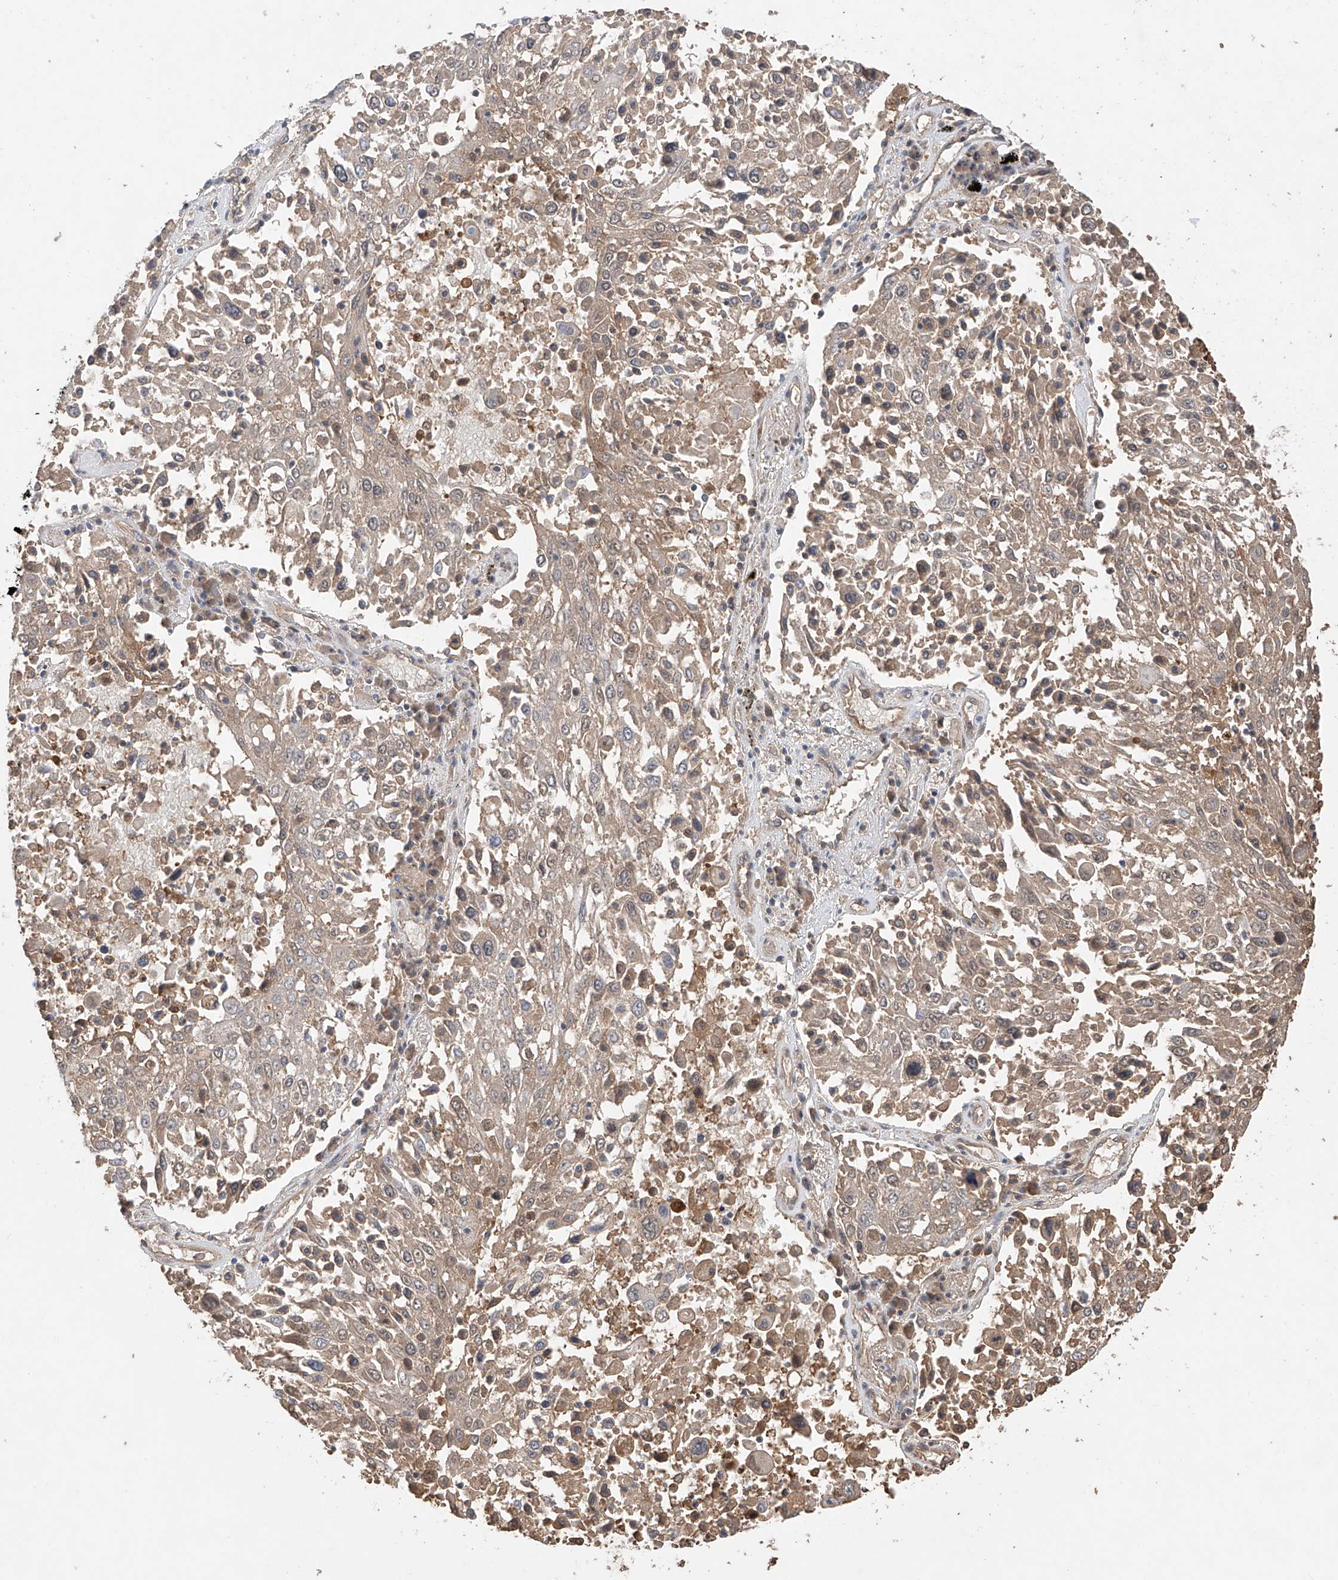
{"staining": {"intensity": "weak", "quantity": "25%-75%", "location": "cytoplasmic/membranous"}, "tissue": "lung cancer", "cell_type": "Tumor cells", "image_type": "cancer", "snomed": [{"axis": "morphology", "description": "Squamous cell carcinoma, NOS"}, {"axis": "topography", "description": "Lung"}], "caption": "Brown immunohistochemical staining in squamous cell carcinoma (lung) demonstrates weak cytoplasmic/membranous positivity in about 25%-75% of tumor cells.", "gene": "CACNA2D4", "patient": {"sex": "male", "age": 65}}